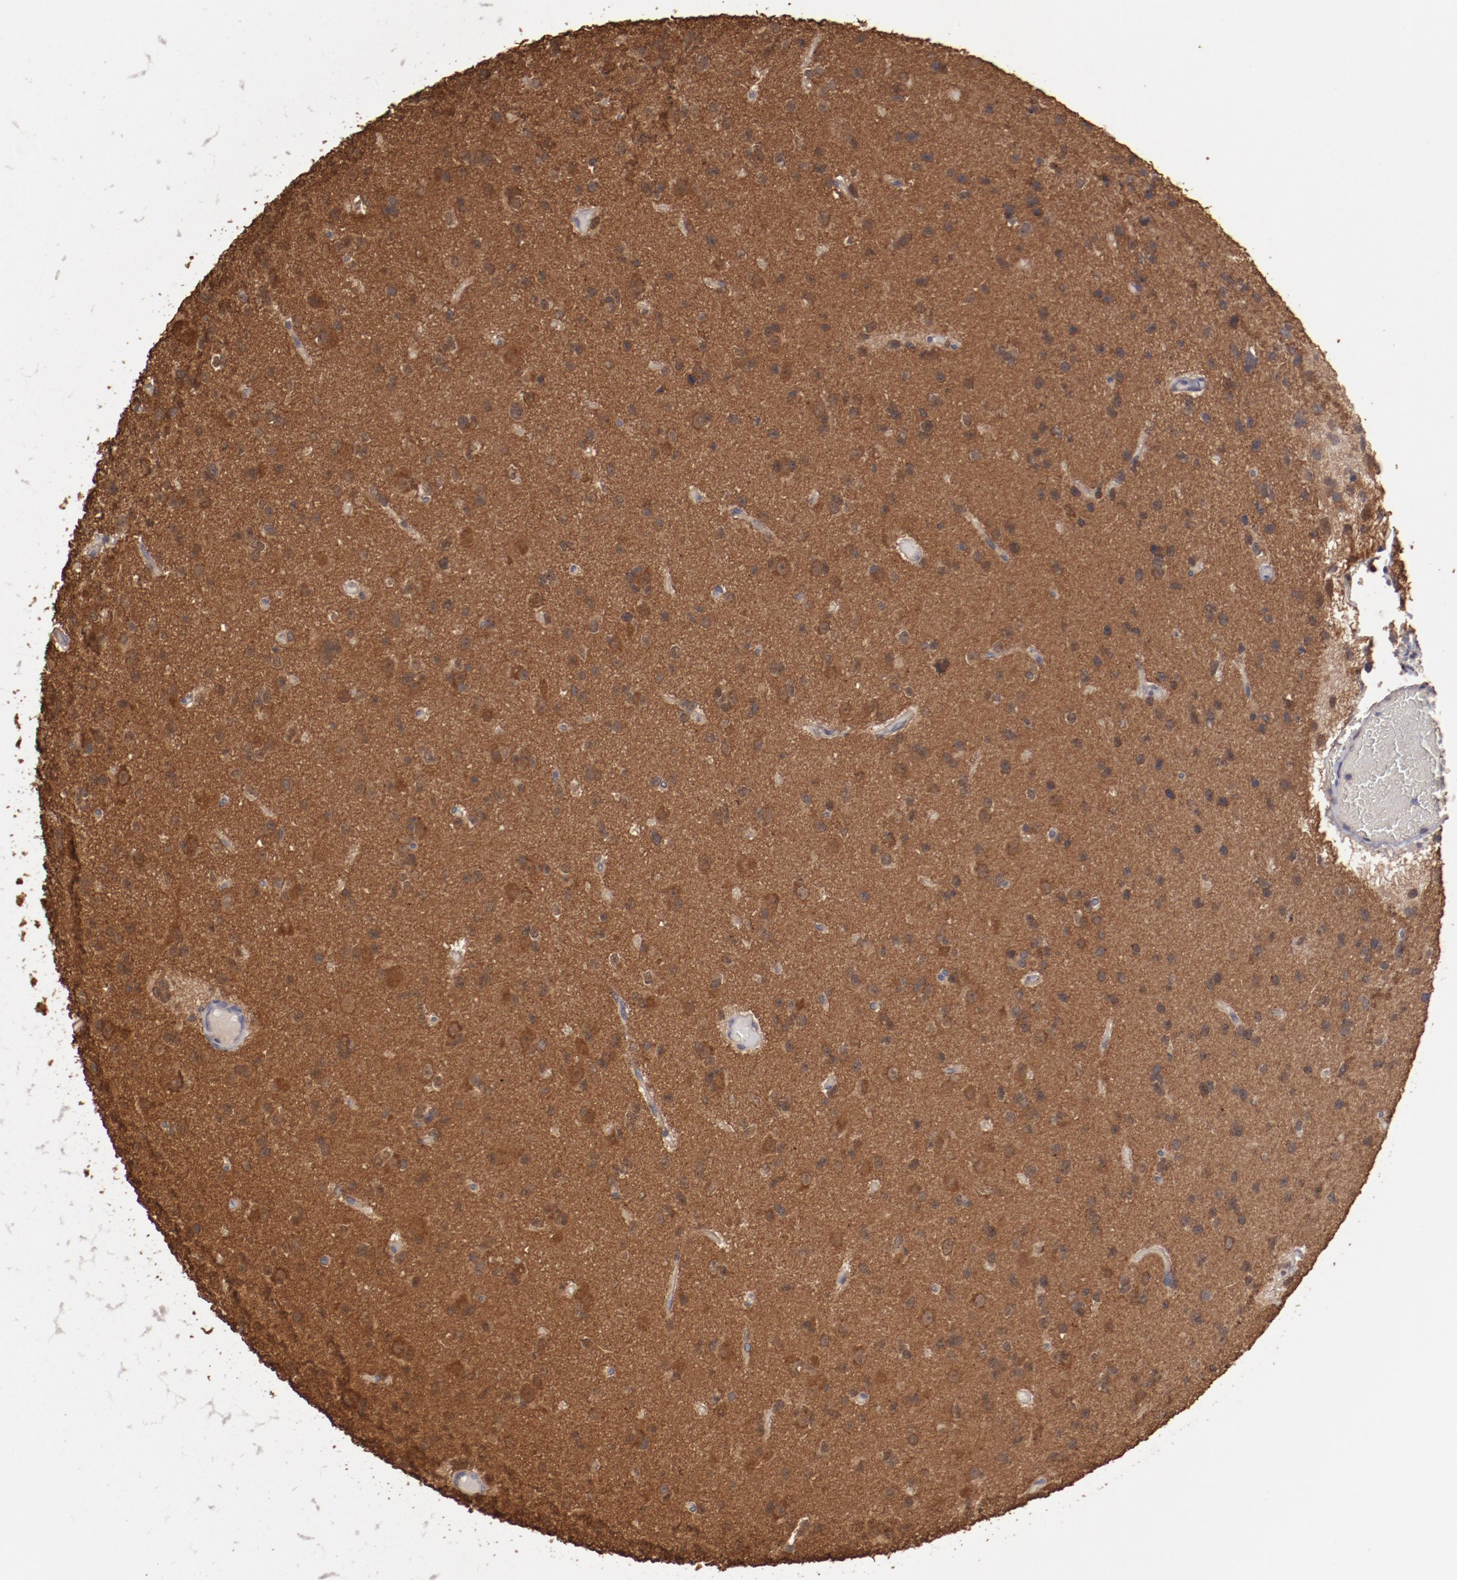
{"staining": {"intensity": "strong", "quantity": ">75%", "location": "cytoplasmic/membranous"}, "tissue": "glioma", "cell_type": "Tumor cells", "image_type": "cancer", "snomed": [{"axis": "morphology", "description": "Glioma, malignant, Low grade"}, {"axis": "topography", "description": "Brain"}], "caption": "Glioma was stained to show a protein in brown. There is high levels of strong cytoplasmic/membranous positivity in approximately >75% of tumor cells.", "gene": "LRRC75B", "patient": {"sex": "male", "age": 42}}